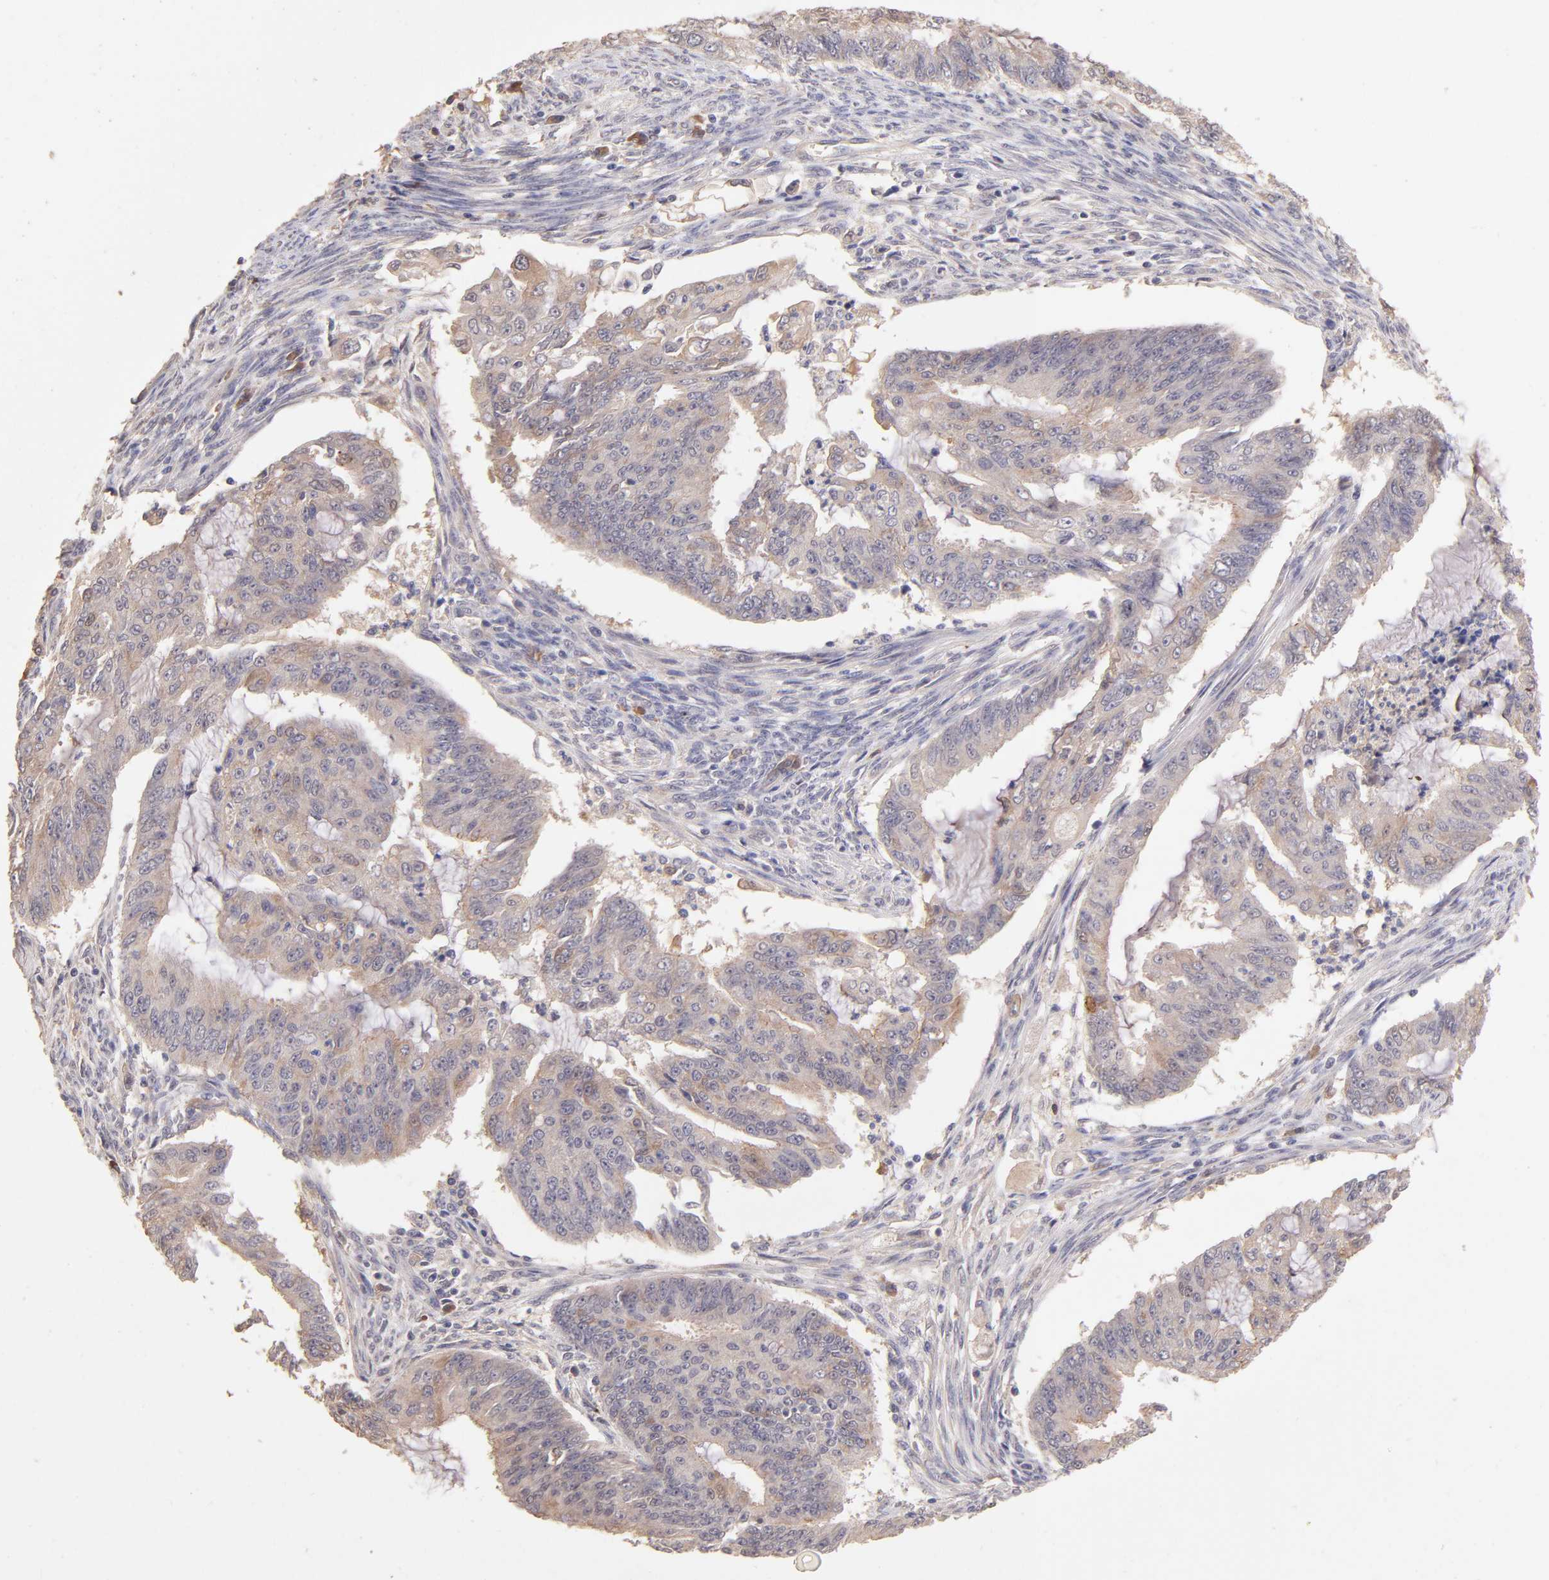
{"staining": {"intensity": "weak", "quantity": ">75%", "location": "cytoplasmic/membranous"}, "tissue": "endometrial cancer", "cell_type": "Tumor cells", "image_type": "cancer", "snomed": [{"axis": "morphology", "description": "Adenocarcinoma, NOS"}, {"axis": "topography", "description": "Endometrium"}], "caption": "Protein expression analysis of endometrial adenocarcinoma displays weak cytoplasmic/membranous staining in approximately >75% of tumor cells.", "gene": "RNASEL", "patient": {"sex": "female", "age": 75}}